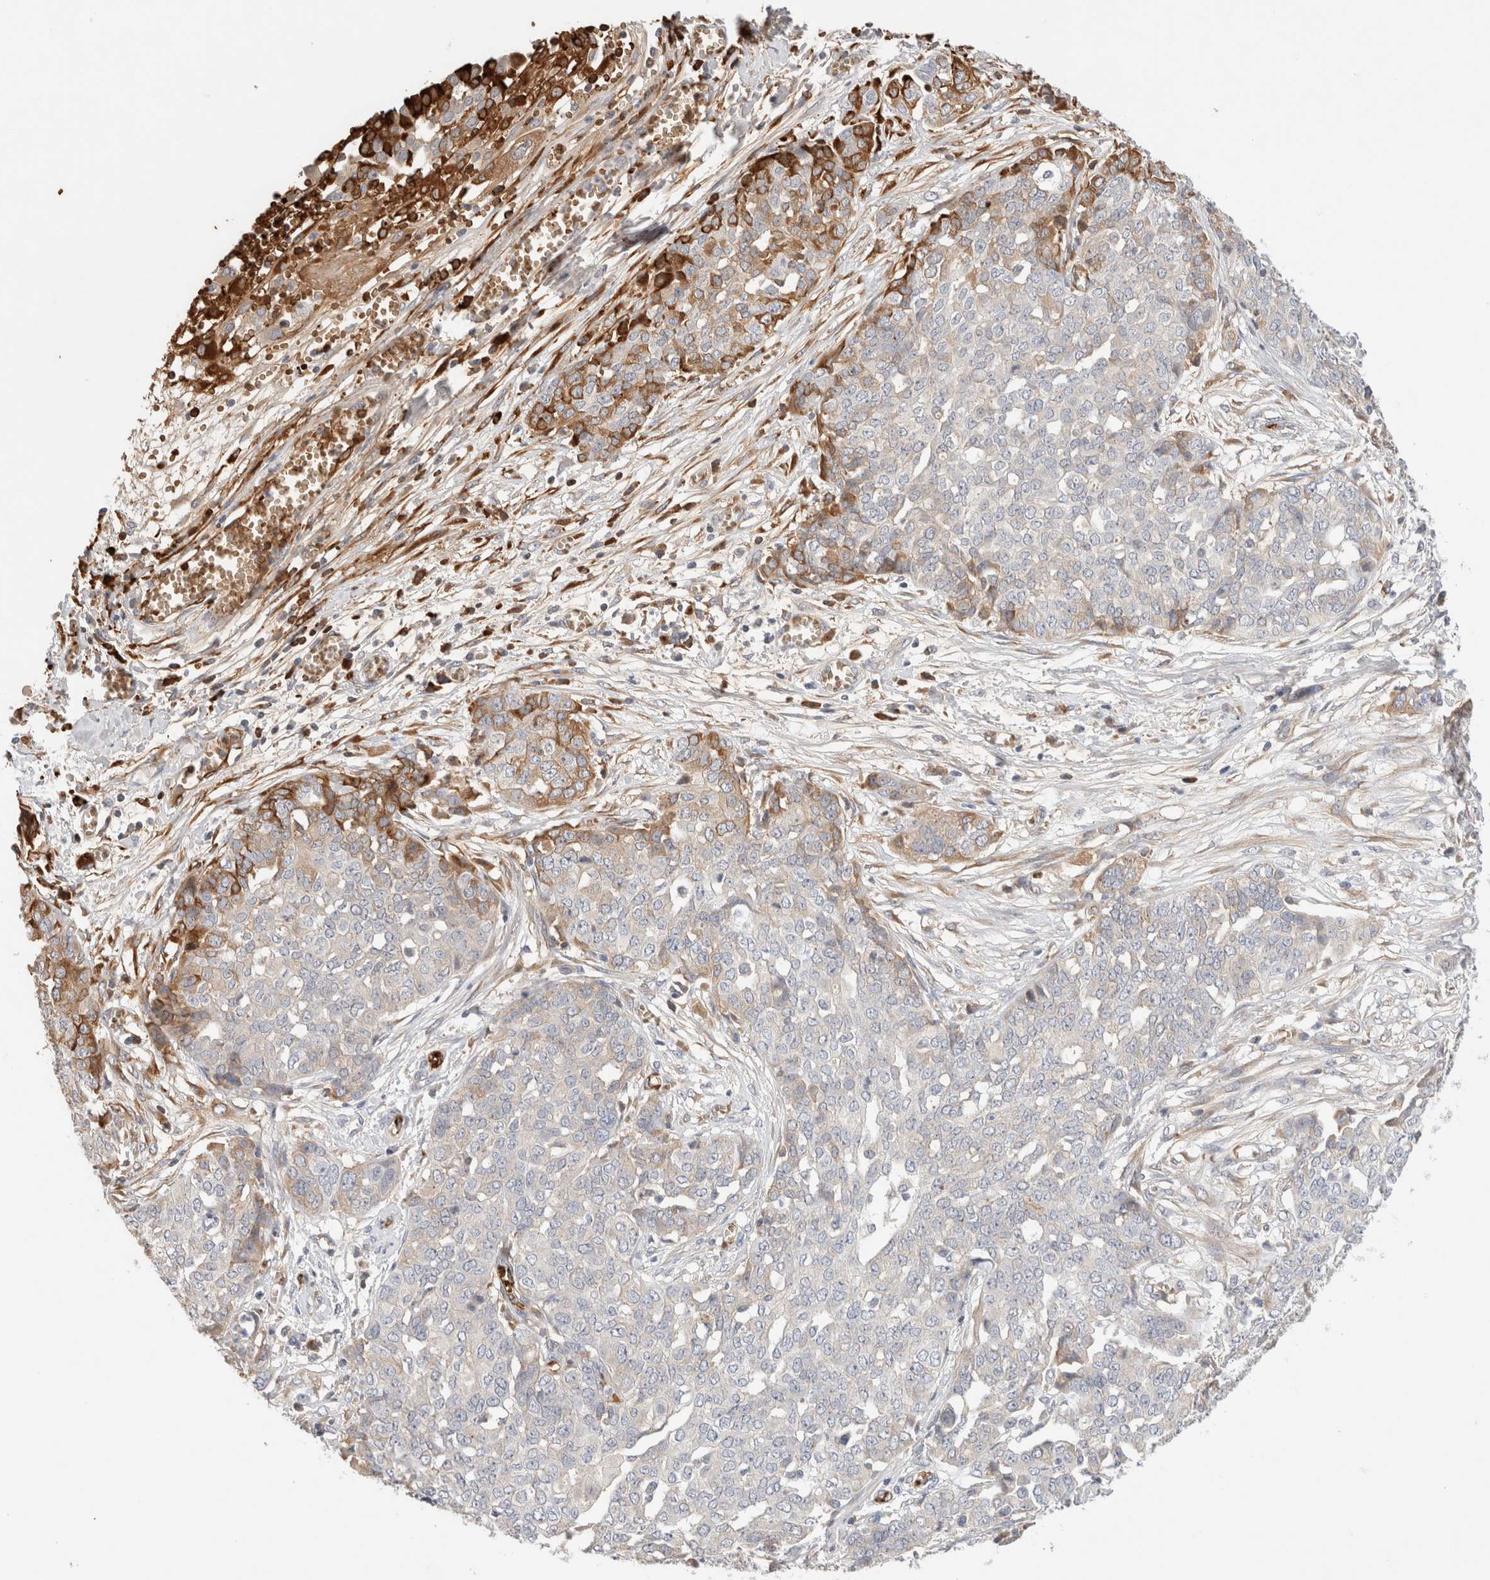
{"staining": {"intensity": "moderate", "quantity": "<25%", "location": "cytoplasmic/membranous"}, "tissue": "ovarian cancer", "cell_type": "Tumor cells", "image_type": "cancer", "snomed": [{"axis": "morphology", "description": "Cystadenocarcinoma, serous, NOS"}, {"axis": "topography", "description": "Soft tissue"}, {"axis": "topography", "description": "Ovary"}], "caption": "Ovarian cancer (serous cystadenocarcinoma) was stained to show a protein in brown. There is low levels of moderate cytoplasmic/membranous staining in about <25% of tumor cells.", "gene": "MST1", "patient": {"sex": "female", "age": 57}}